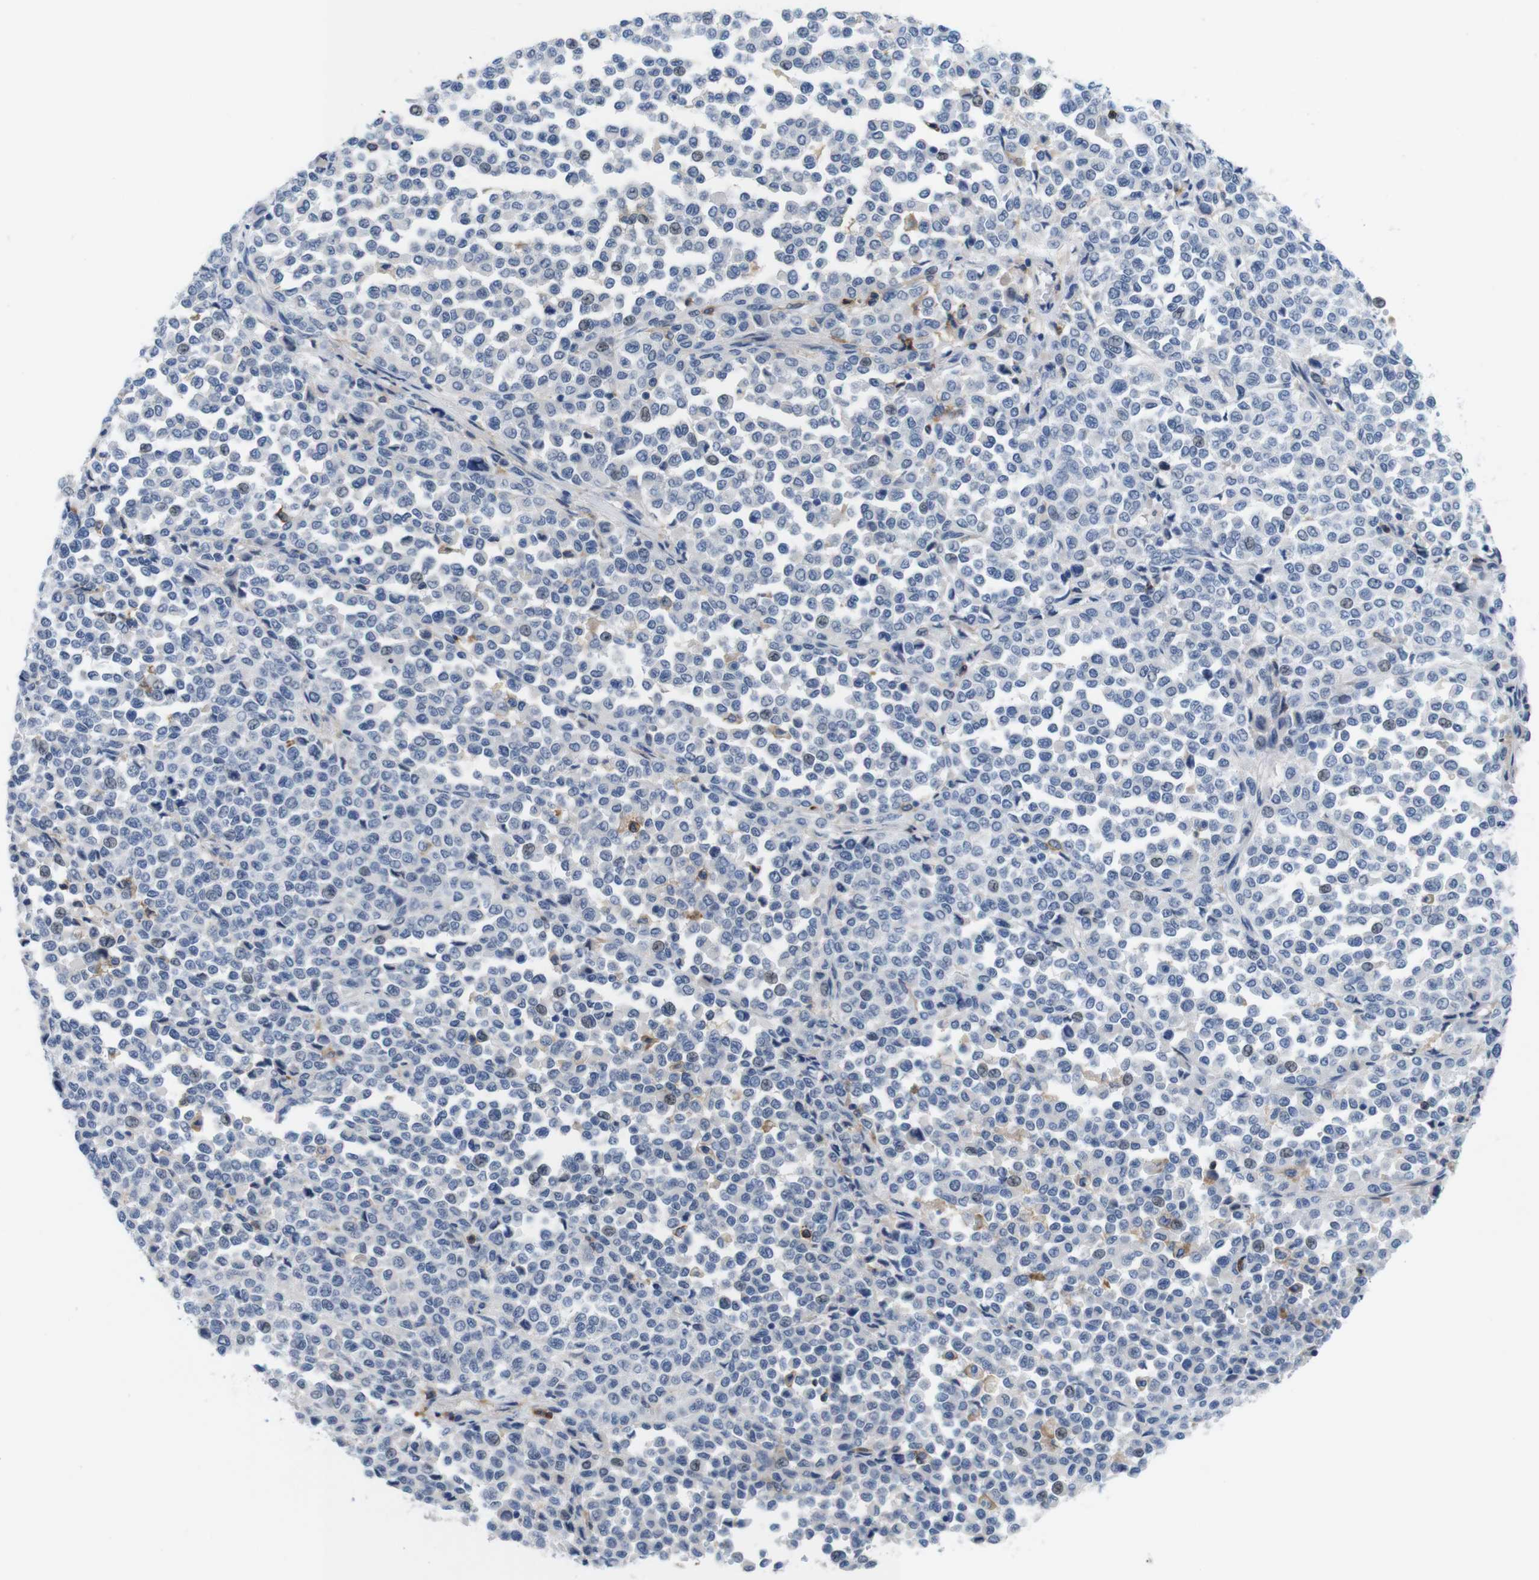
{"staining": {"intensity": "negative", "quantity": "none", "location": "none"}, "tissue": "melanoma", "cell_type": "Tumor cells", "image_type": "cancer", "snomed": [{"axis": "morphology", "description": "Malignant melanoma, Metastatic site"}, {"axis": "topography", "description": "Pancreas"}], "caption": "A high-resolution image shows immunohistochemistry (IHC) staining of melanoma, which displays no significant positivity in tumor cells. (Immunohistochemistry (ihc), brightfield microscopy, high magnification).", "gene": "CD300C", "patient": {"sex": "female", "age": 30}}